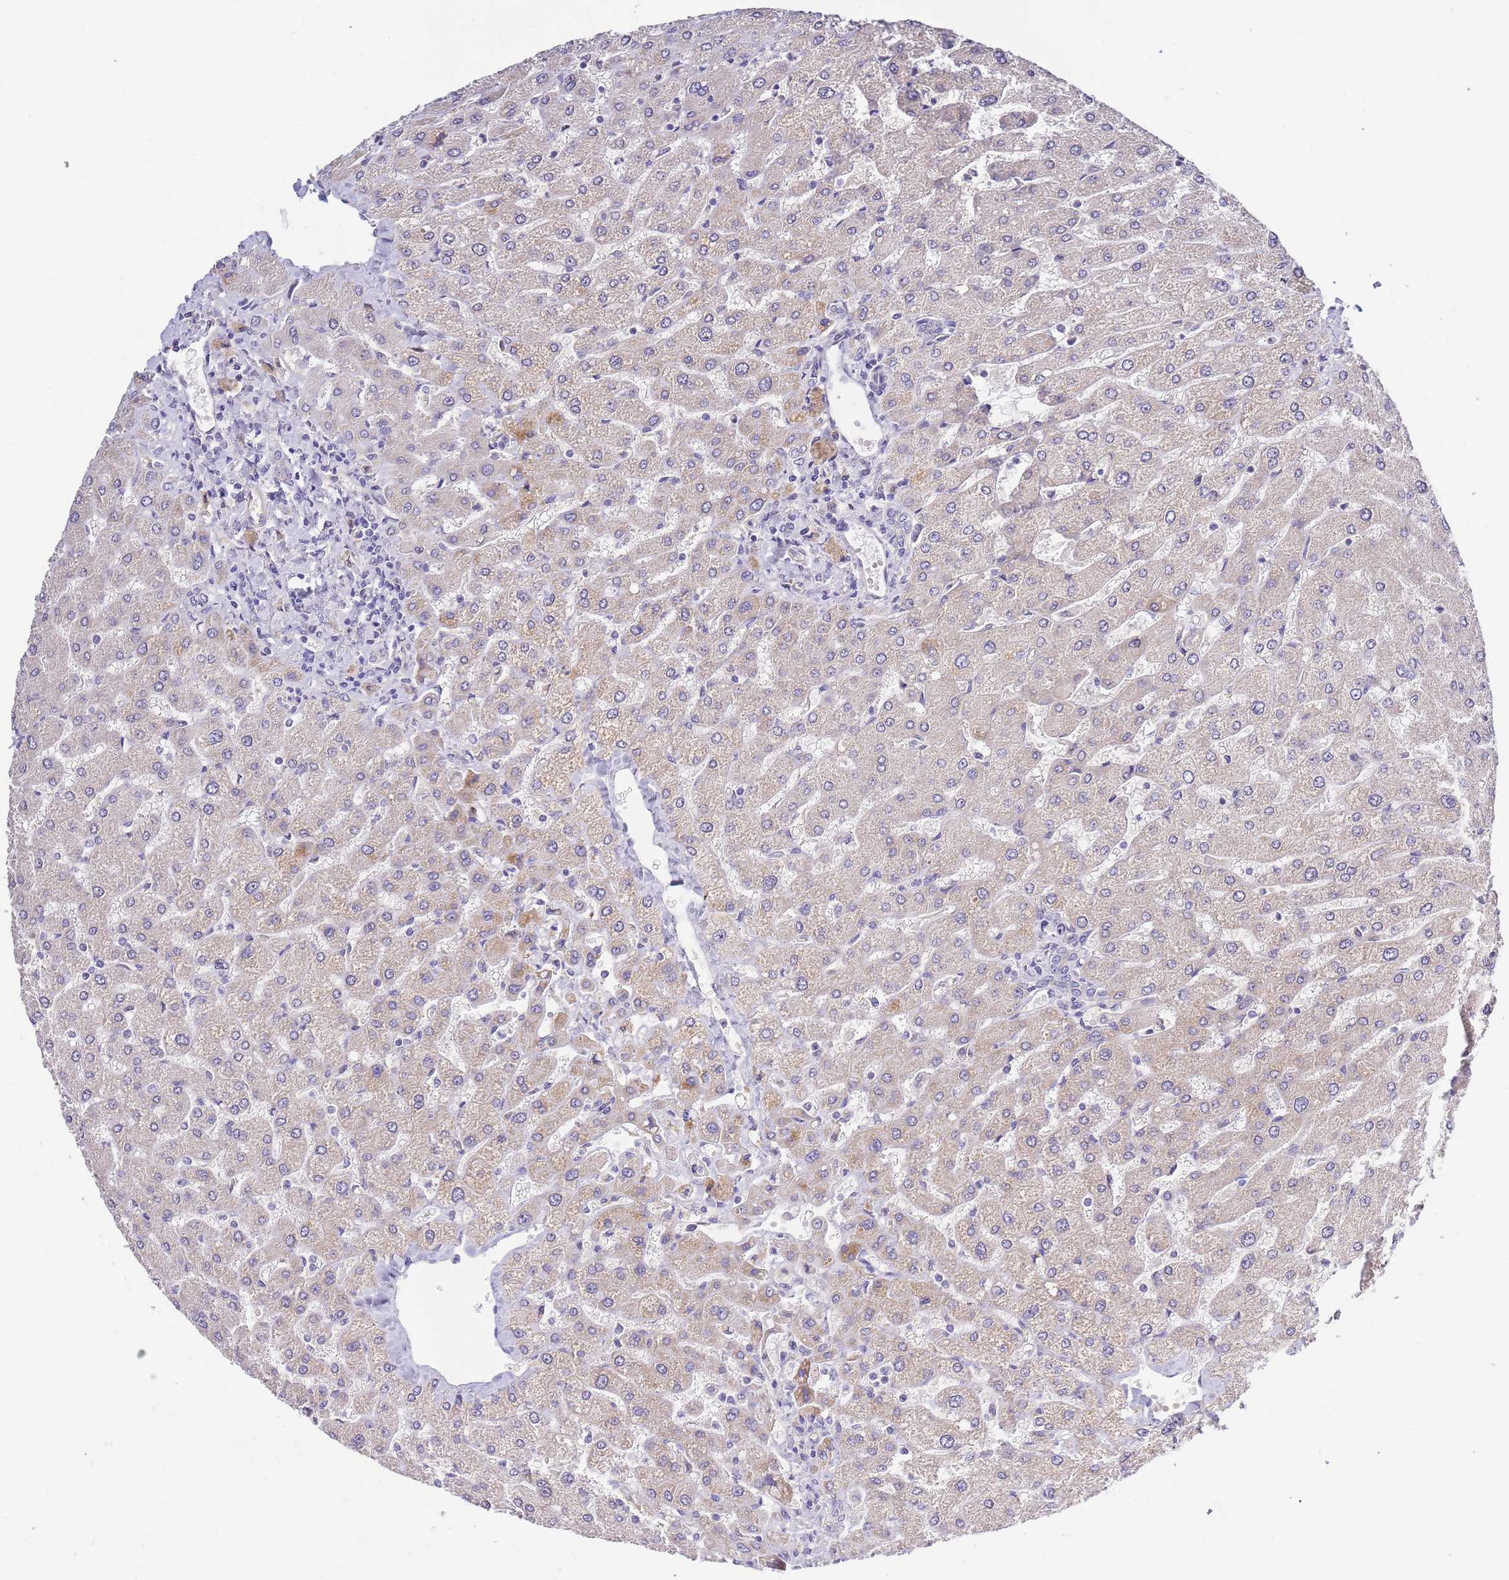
{"staining": {"intensity": "negative", "quantity": "none", "location": "none"}, "tissue": "liver", "cell_type": "Cholangiocytes", "image_type": "normal", "snomed": [{"axis": "morphology", "description": "Normal tissue, NOS"}, {"axis": "topography", "description": "Liver"}], "caption": "High power microscopy image of an IHC histopathology image of unremarkable liver, revealing no significant staining in cholangiocytes.", "gene": "LIPJ", "patient": {"sex": "male", "age": 55}}